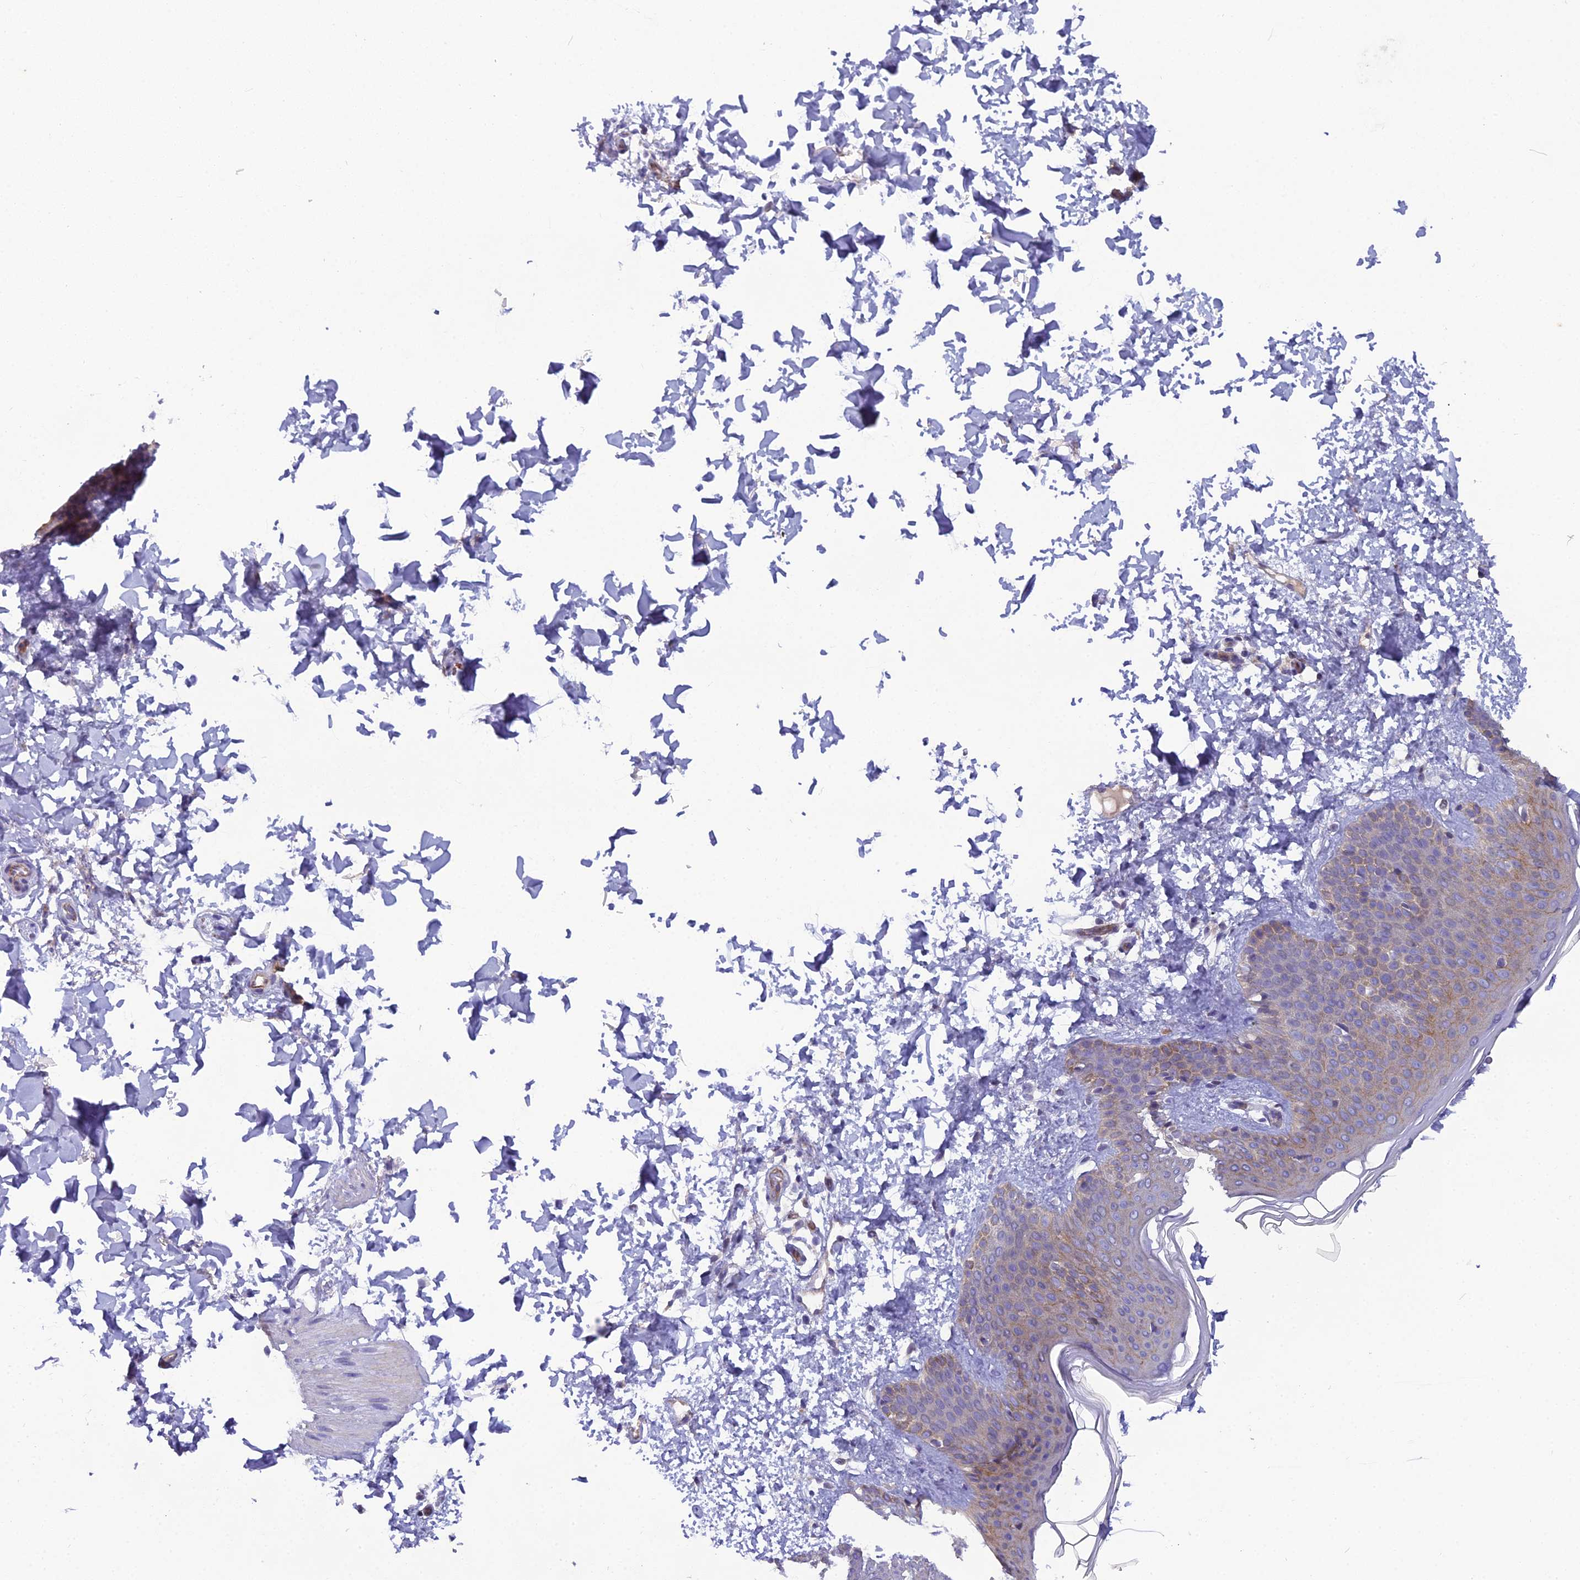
{"staining": {"intensity": "weak", "quantity": ">75%", "location": "cytoplasmic/membranous"}, "tissue": "skin", "cell_type": "Fibroblasts", "image_type": "normal", "snomed": [{"axis": "morphology", "description": "Normal tissue, NOS"}, {"axis": "topography", "description": "Skin"}], "caption": "The image shows immunohistochemical staining of normal skin. There is weak cytoplasmic/membranous expression is appreciated in approximately >75% of fibroblasts.", "gene": "CFAP47", "patient": {"sex": "male", "age": 36}}